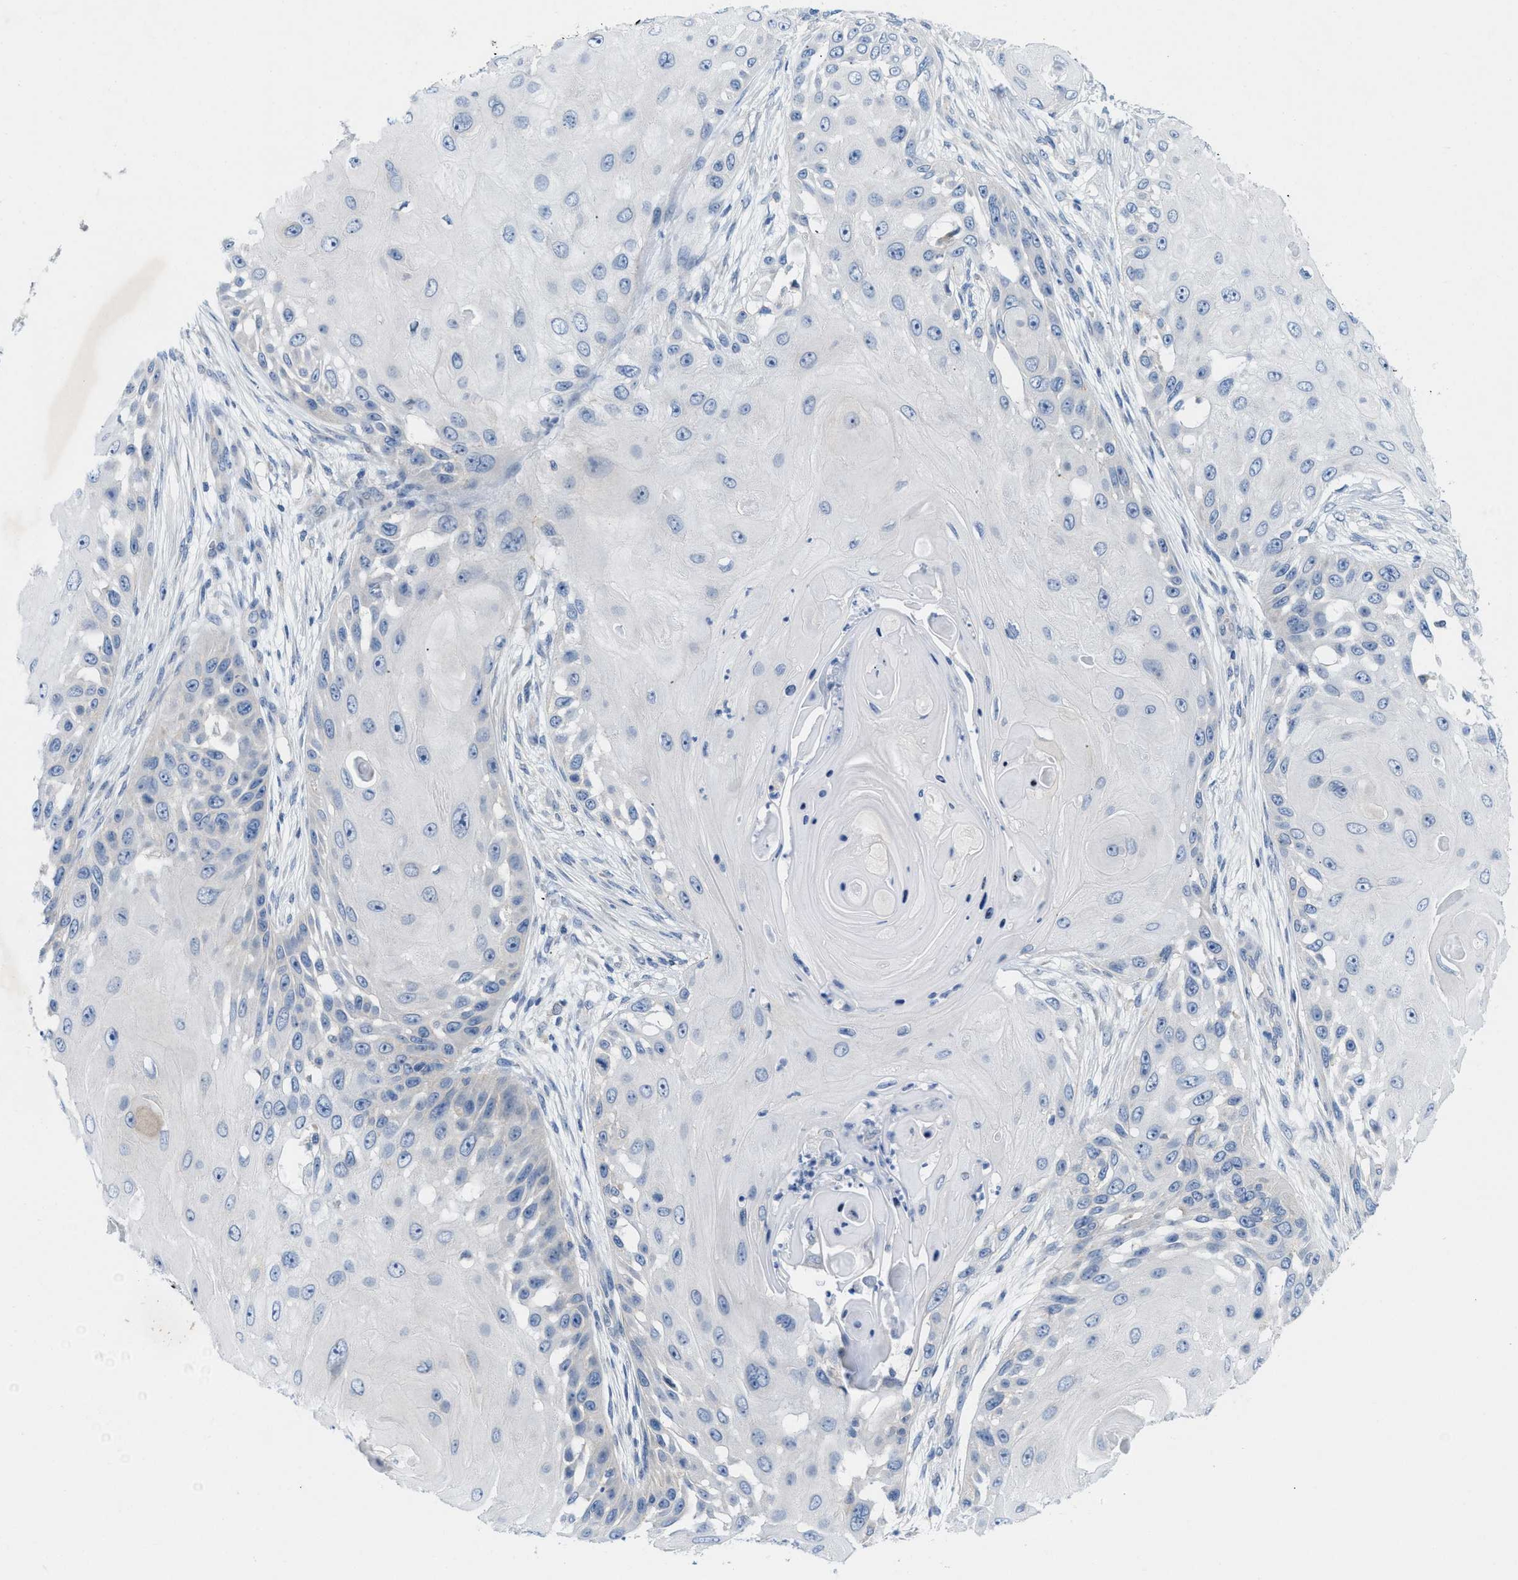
{"staining": {"intensity": "negative", "quantity": "none", "location": "none"}, "tissue": "skin cancer", "cell_type": "Tumor cells", "image_type": "cancer", "snomed": [{"axis": "morphology", "description": "Squamous cell carcinoma, NOS"}, {"axis": "topography", "description": "Skin"}], "caption": "IHC image of neoplastic tissue: squamous cell carcinoma (skin) stained with DAB displays no significant protein positivity in tumor cells.", "gene": "WIPI2", "patient": {"sex": "female", "age": 44}}